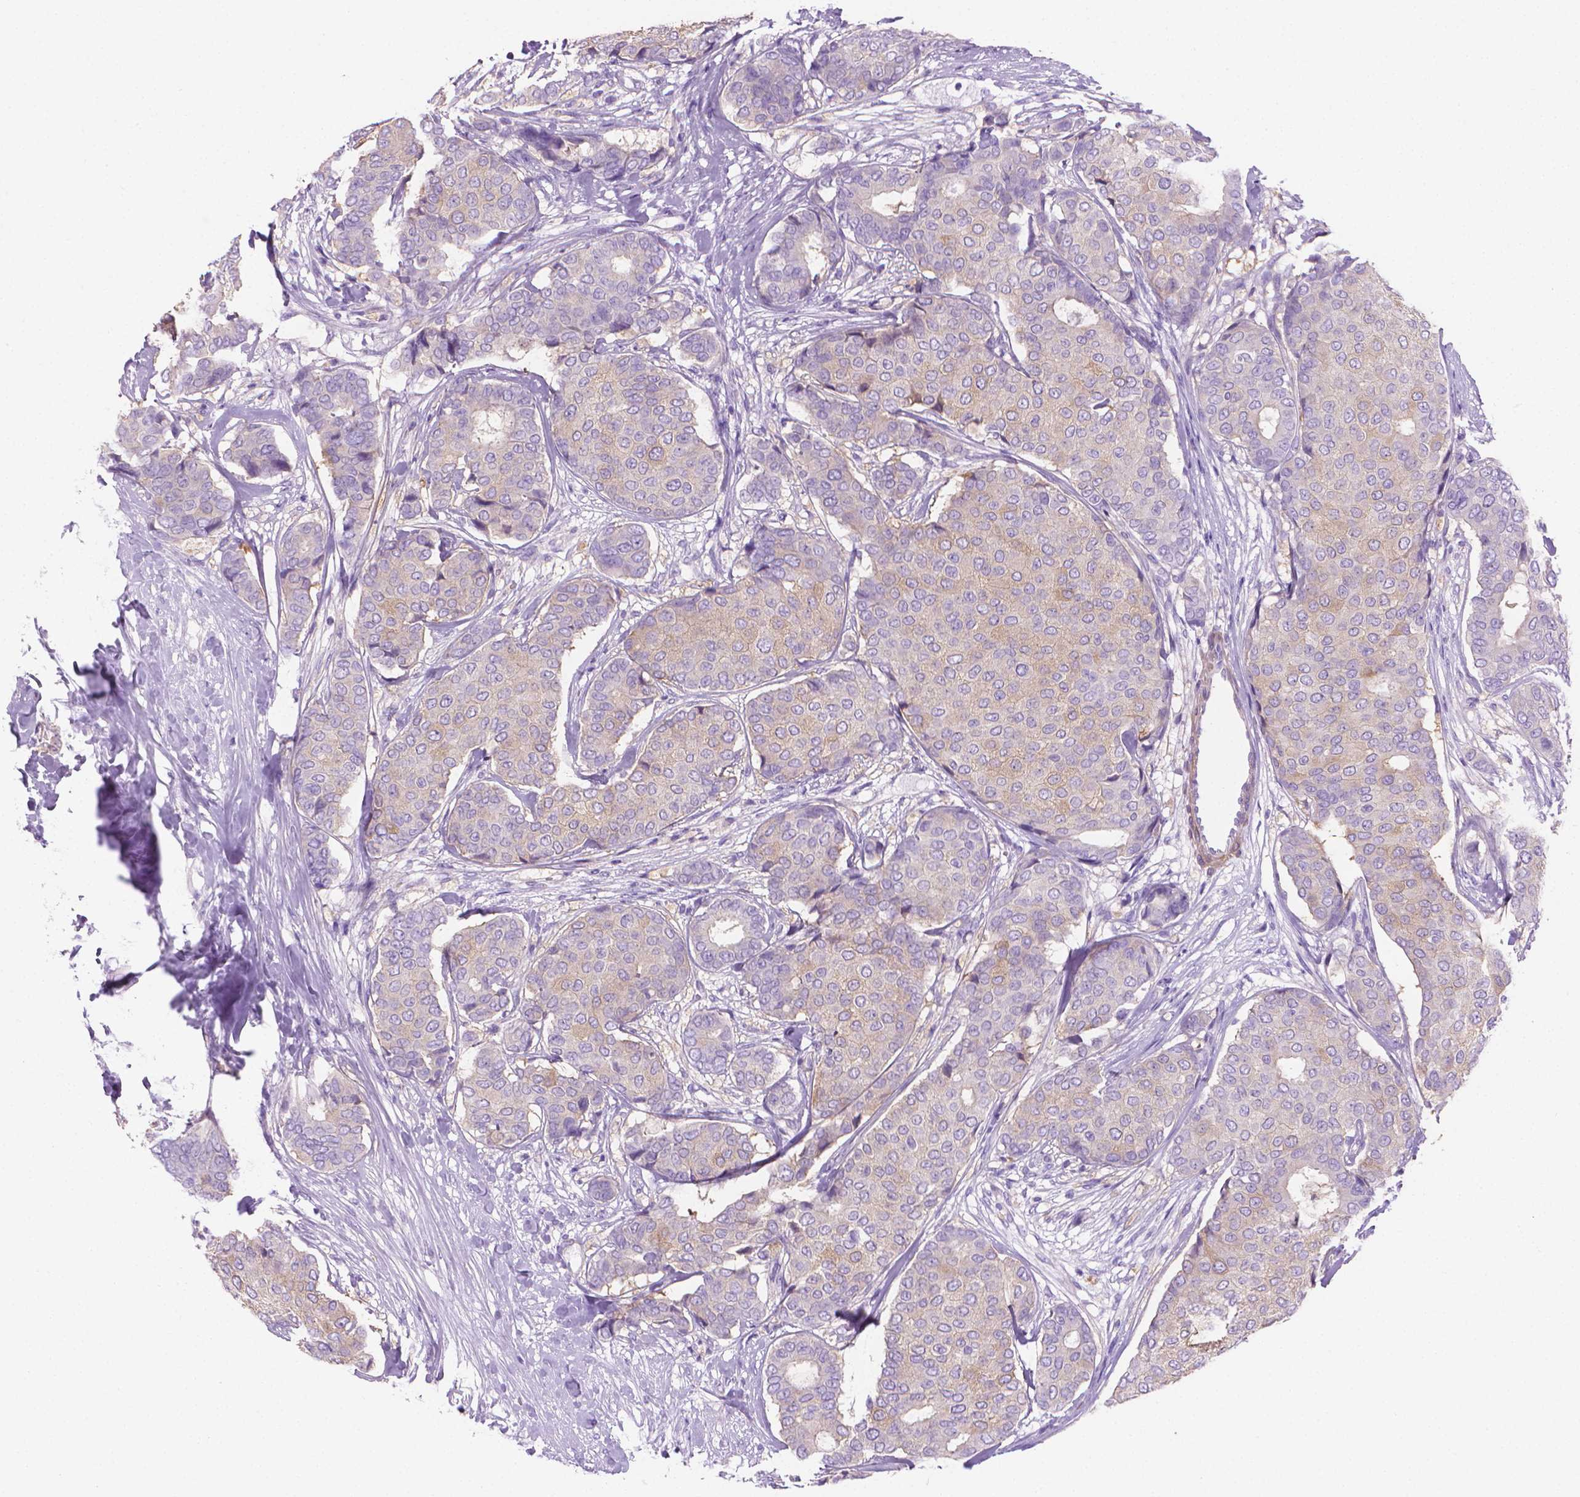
{"staining": {"intensity": "weak", "quantity": "<25%", "location": "cytoplasmic/membranous"}, "tissue": "breast cancer", "cell_type": "Tumor cells", "image_type": "cancer", "snomed": [{"axis": "morphology", "description": "Duct carcinoma"}, {"axis": "topography", "description": "Breast"}], "caption": "Immunohistochemical staining of human infiltrating ductal carcinoma (breast) displays no significant expression in tumor cells.", "gene": "FASN", "patient": {"sex": "female", "age": 75}}